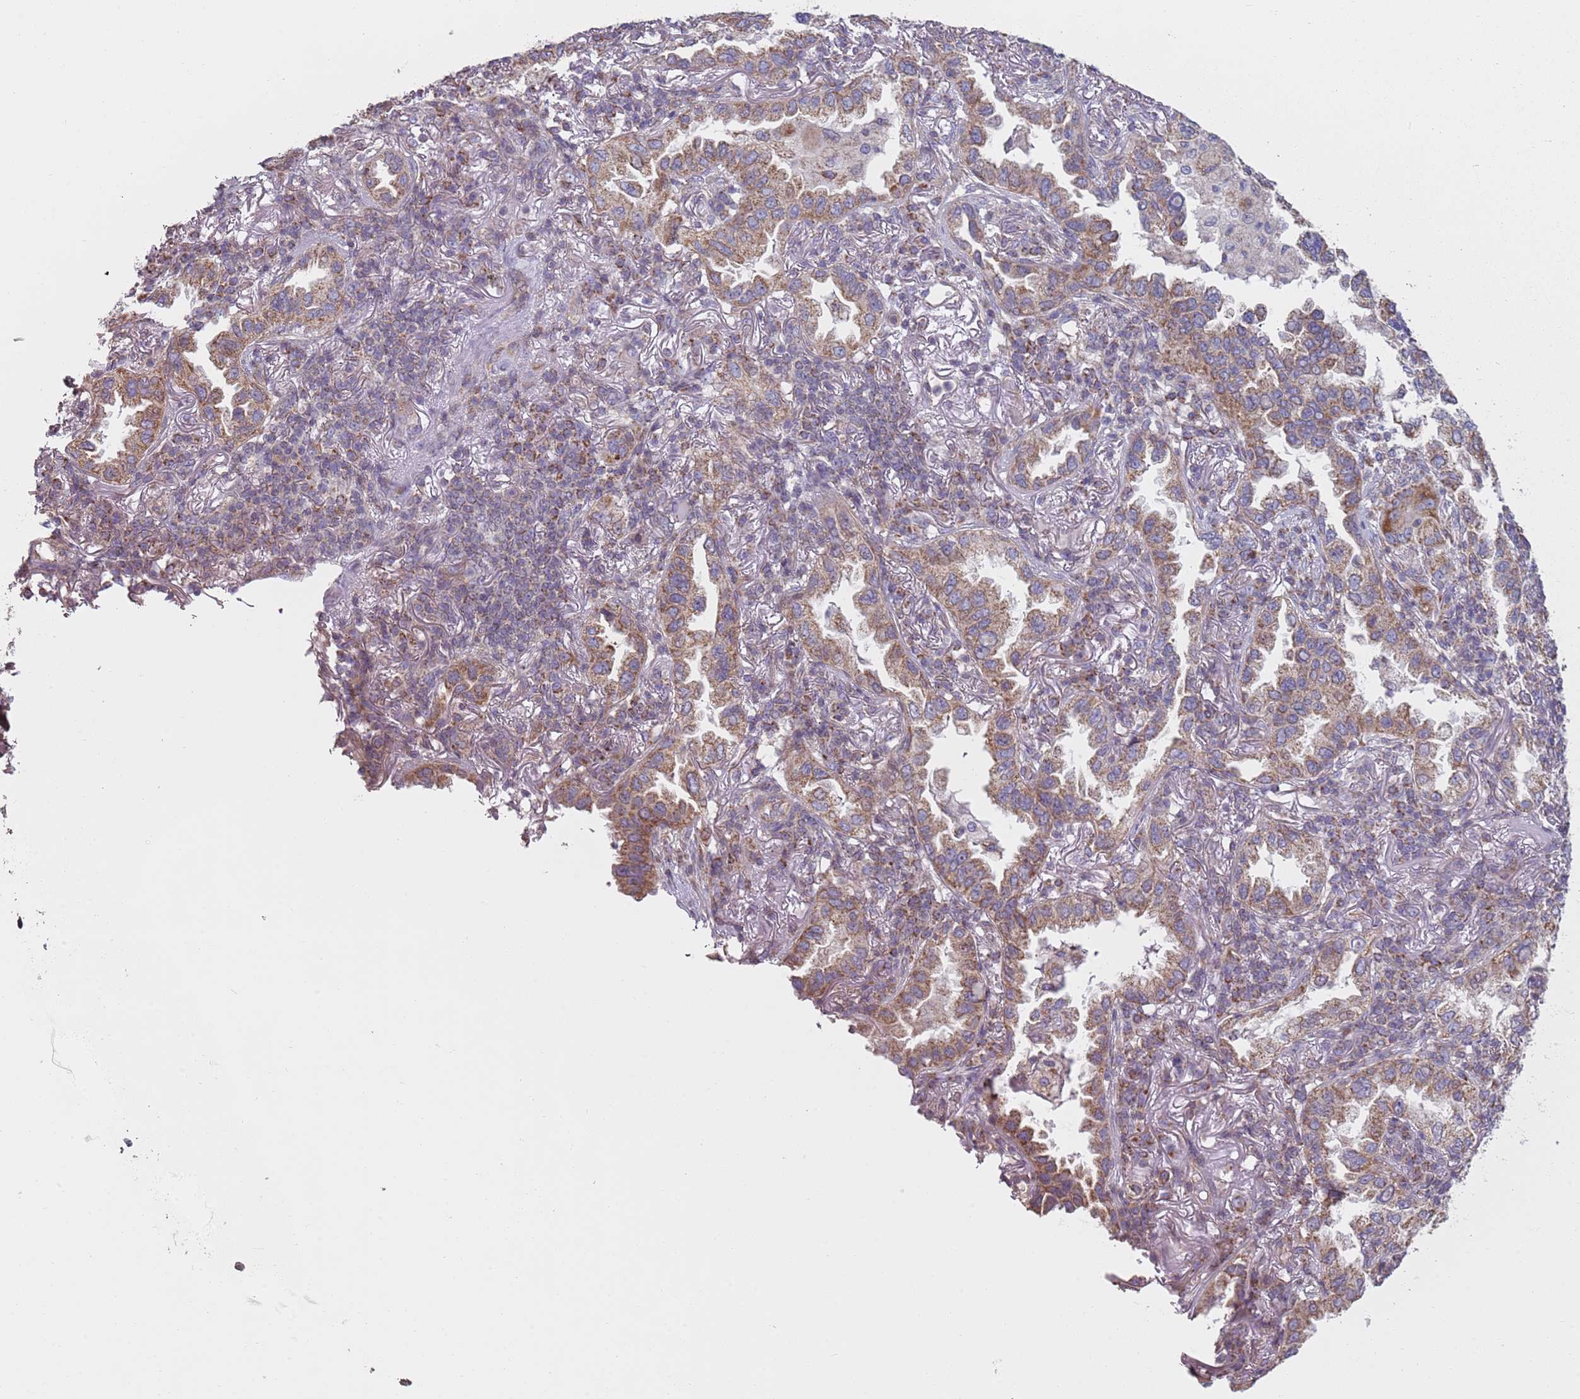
{"staining": {"intensity": "moderate", "quantity": ">75%", "location": "cytoplasmic/membranous"}, "tissue": "lung cancer", "cell_type": "Tumor cells", "image_type": "cancer", "snomed": [{"axis": "morphology", "description": "Adenocarcinoma, NOS"}, {"axis": "topography", "description": "Lung"}], "caption": "High-power microscopy captured an IHC micrograph of lung cancer (adenocarcinoma), revealing moderate cytoplasmic/membranous positivity in about >75% of tumor cells. The staining was performed using DAB (3,3'-diaminobenzidine), with brown indicating positive protein expression. Nuclei are stained blue with hematoxylin.", "gene": "GAS8", "patient": {"sex": "female", "age": 69}}